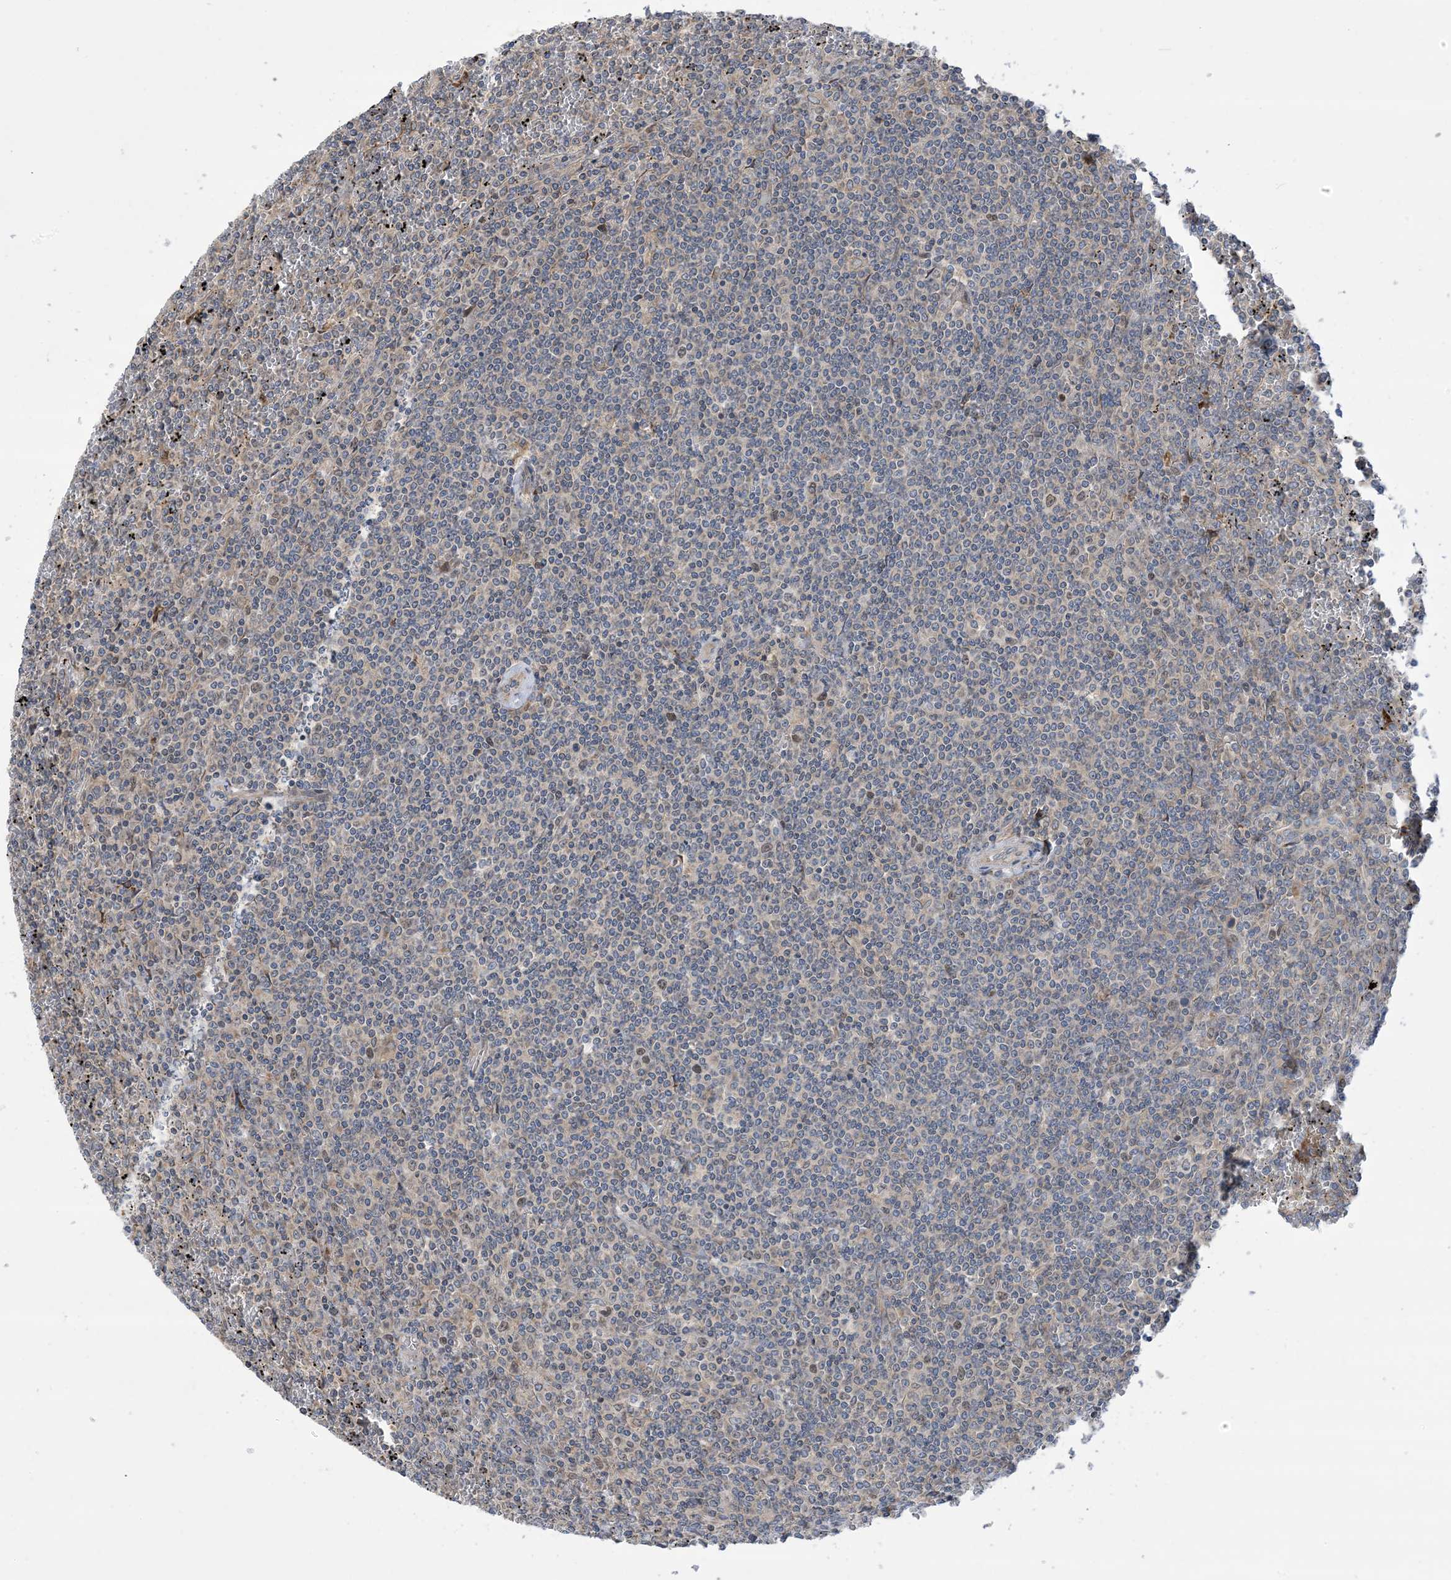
{"staining": {"intensity": "negative", "quantity": "none", "location": "none"}, "tissue": "lymphoma", "cell_type": "Tumor cells", "image_type": "cancer", "snomed": [{"axis": "morphology", "description": "Malignant lymphoma, non-Hodgkin's type, Low grade"}, {"axis": "topography", "description": "Spleen"}], "caption": "This is a image of immunohistochemistry staining of lymphoma, which shows no expression in tumor cells.", "gene": "CLEC16A", "patient": {"sex": "female", "age": 19}}